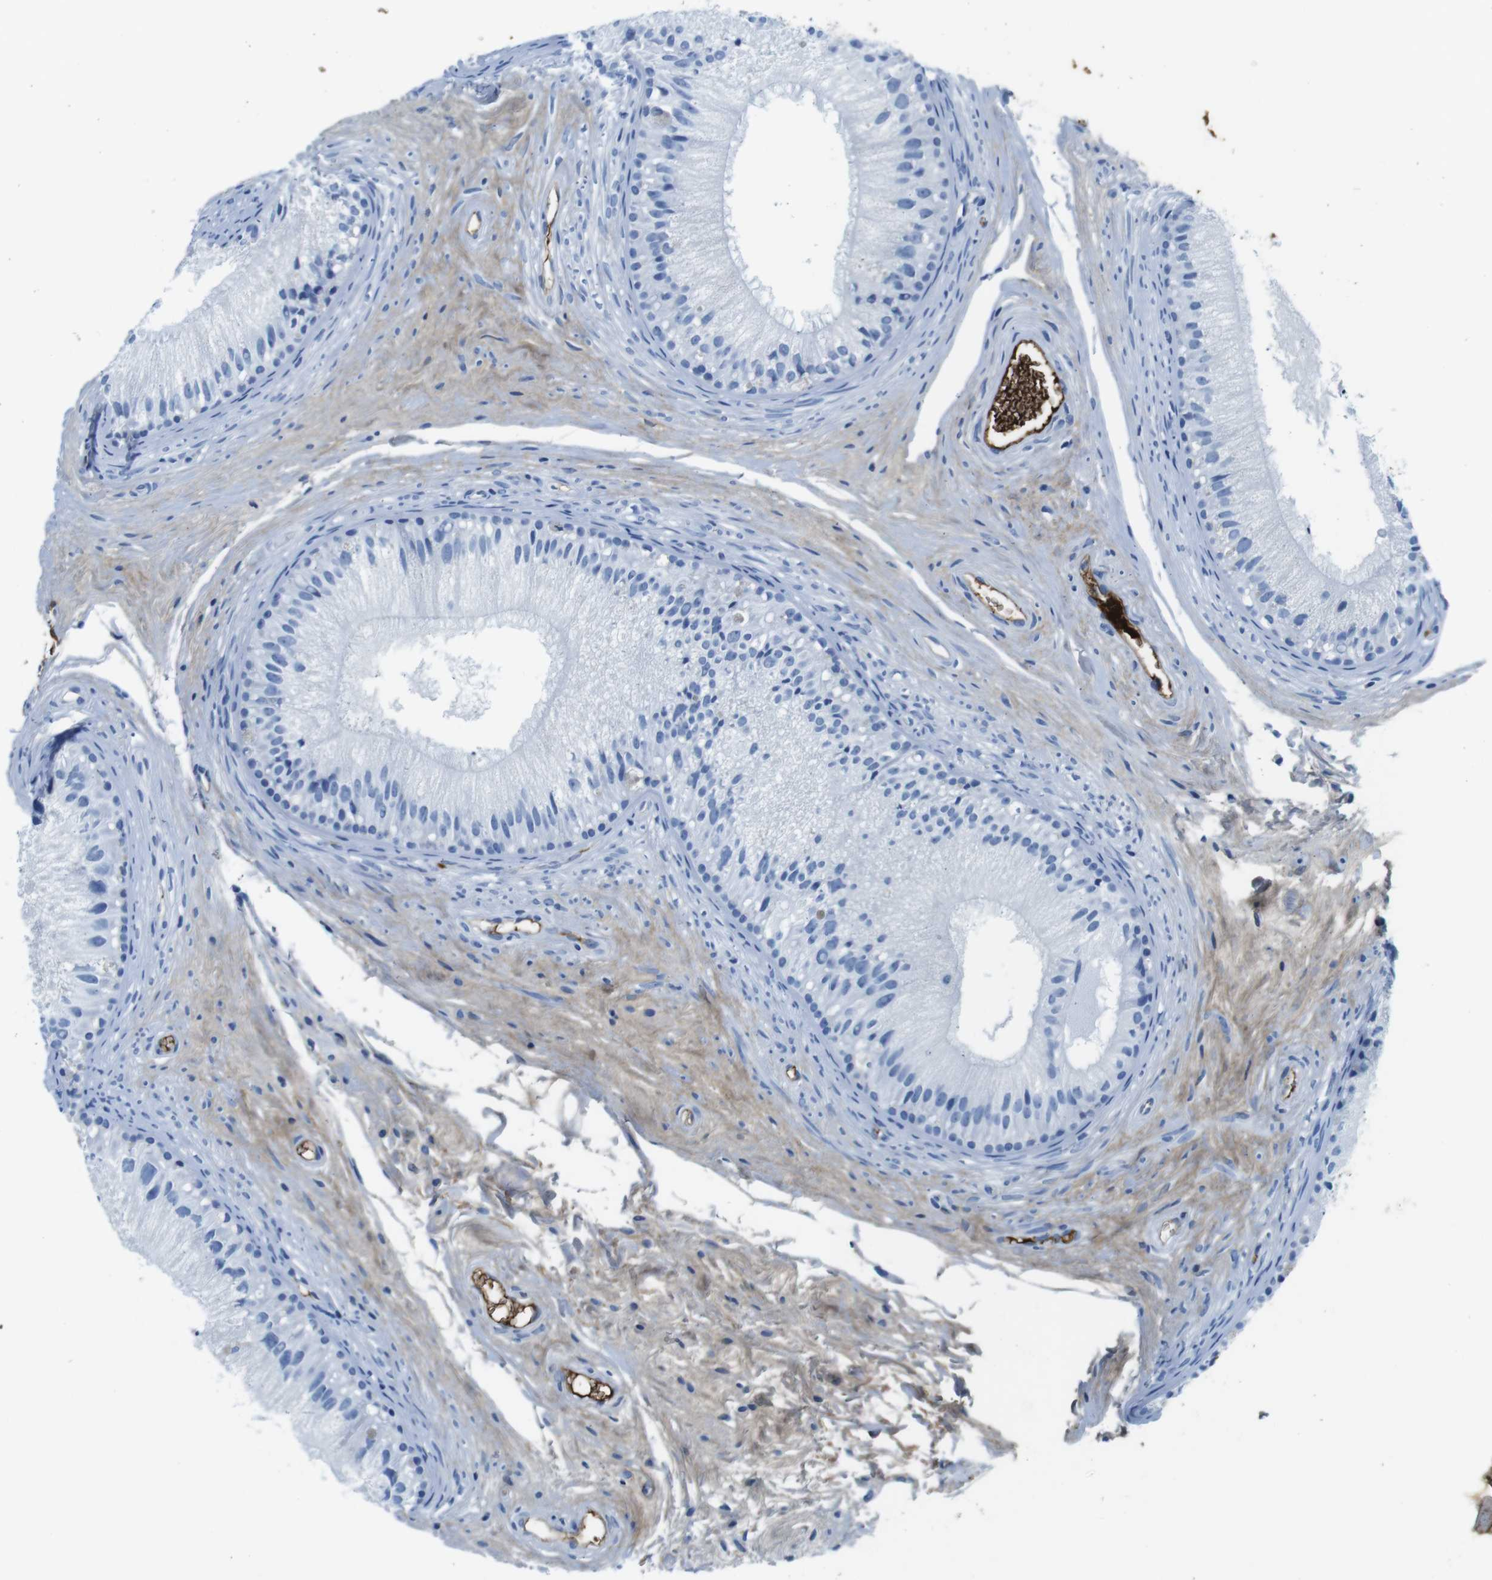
{"staining": {"intensity": "negative", "quantity": "none", "location": "none"}, "tissue": "epididymis", "cell_type": "Glandular cells", "image_type": "normal", "snomed": [{"axis": "morphology", "description": "Normal tissue, NOS"}, {"axis": "topography", "description": "Epididymis"}], "caption": "This is an IHC histopathology image of benign epididymis. There is no expression in glandular cells.", "gene": "IGKC", "patient": {"sex": "male", "age": 56}}